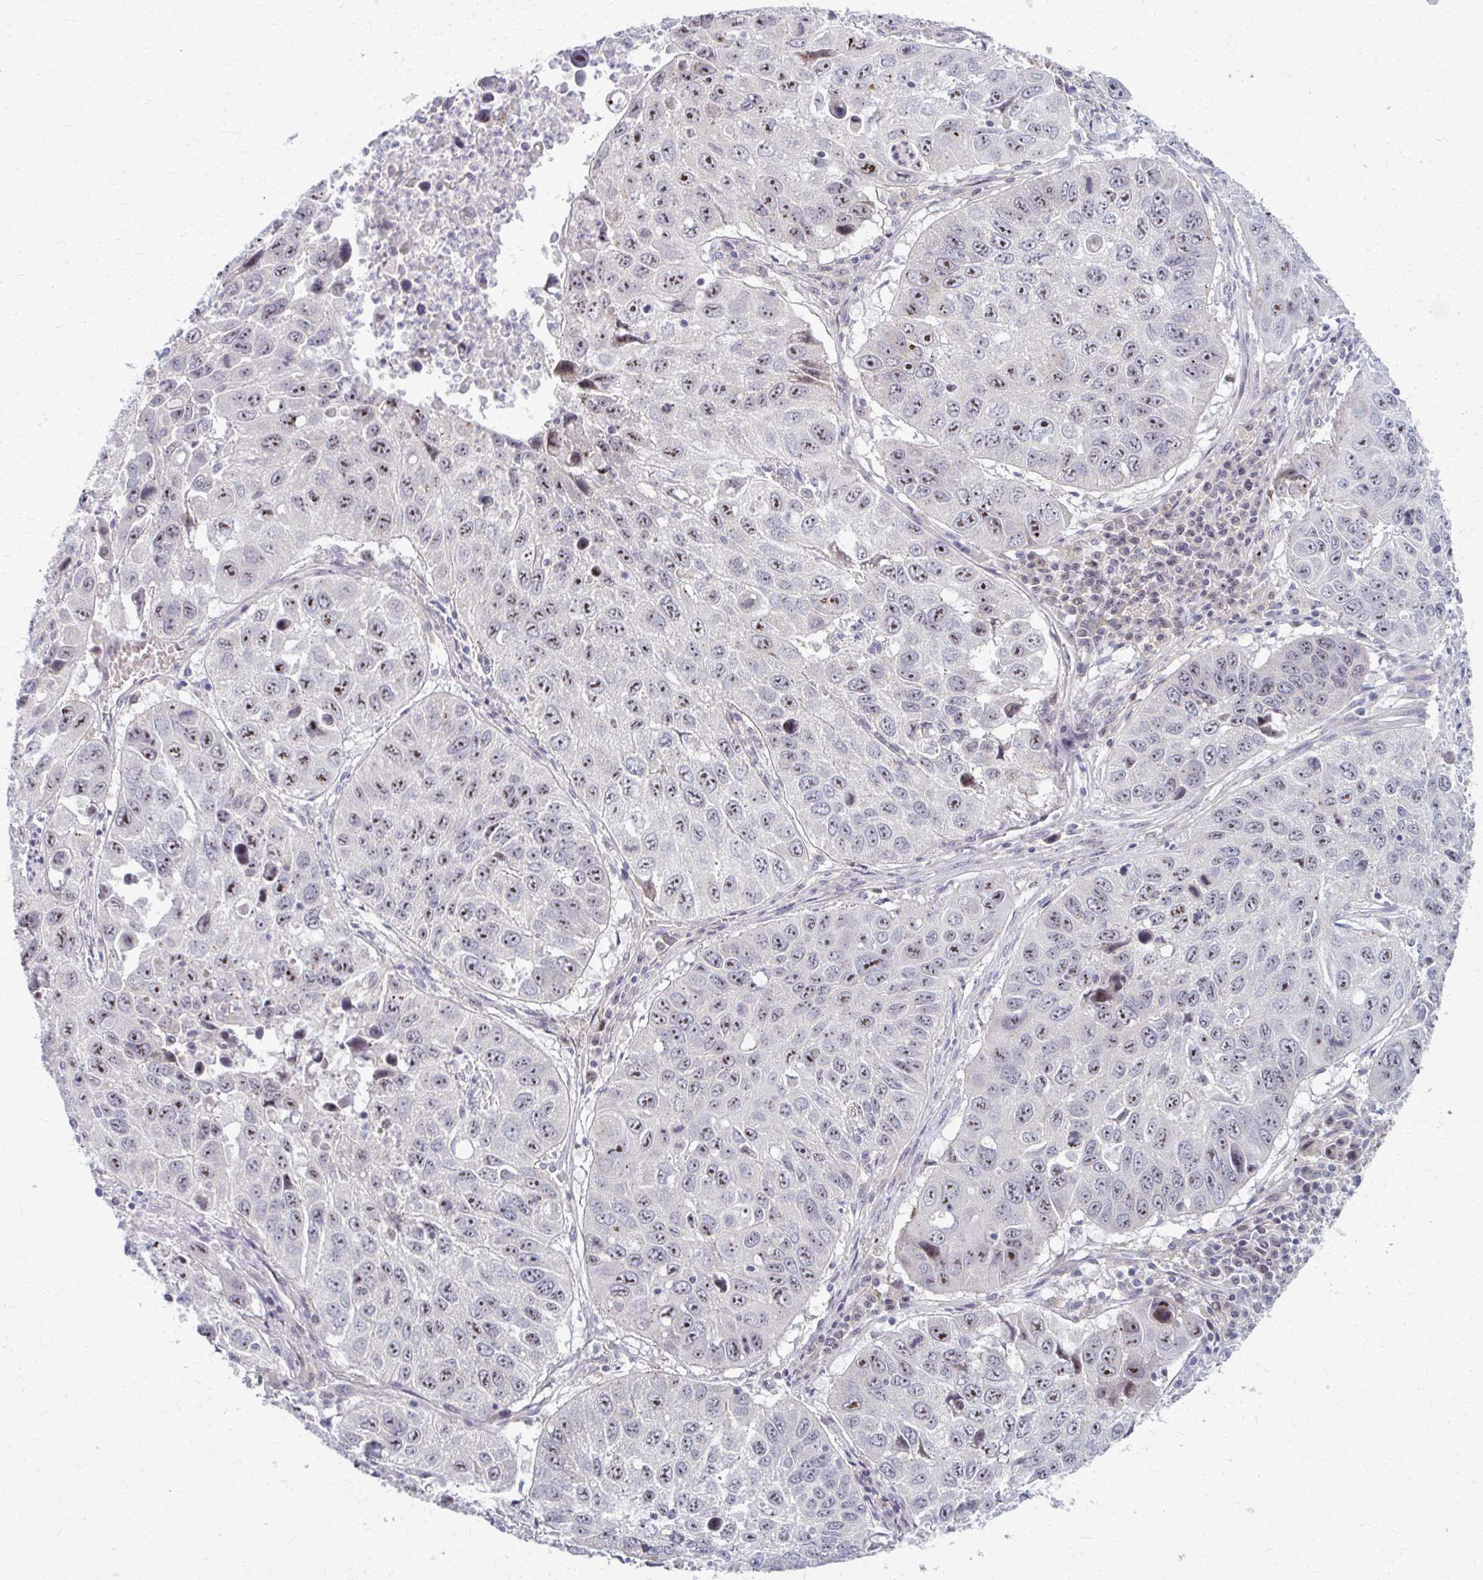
{"staining": {"intensity": "moderate", "quantity": ">75%", "location": "nuclear"}, "tissue": "lung cancer", "cell_type": "Tumor cells", "image_type": "cancer", "snomed": [{"axis": "morphology", "description": "Squamous cell carcinoma, NOS"}, {"axis": "topography", "description": "Lung"}], "caption": "Immunohistochemical staining of lung cancer (squamous cell carcinoma) shows moderate nuclear protein staining in about >75% of tumor cells.", "gene": "NUDT16", "patient": {"sex": "female", "age": 61}}